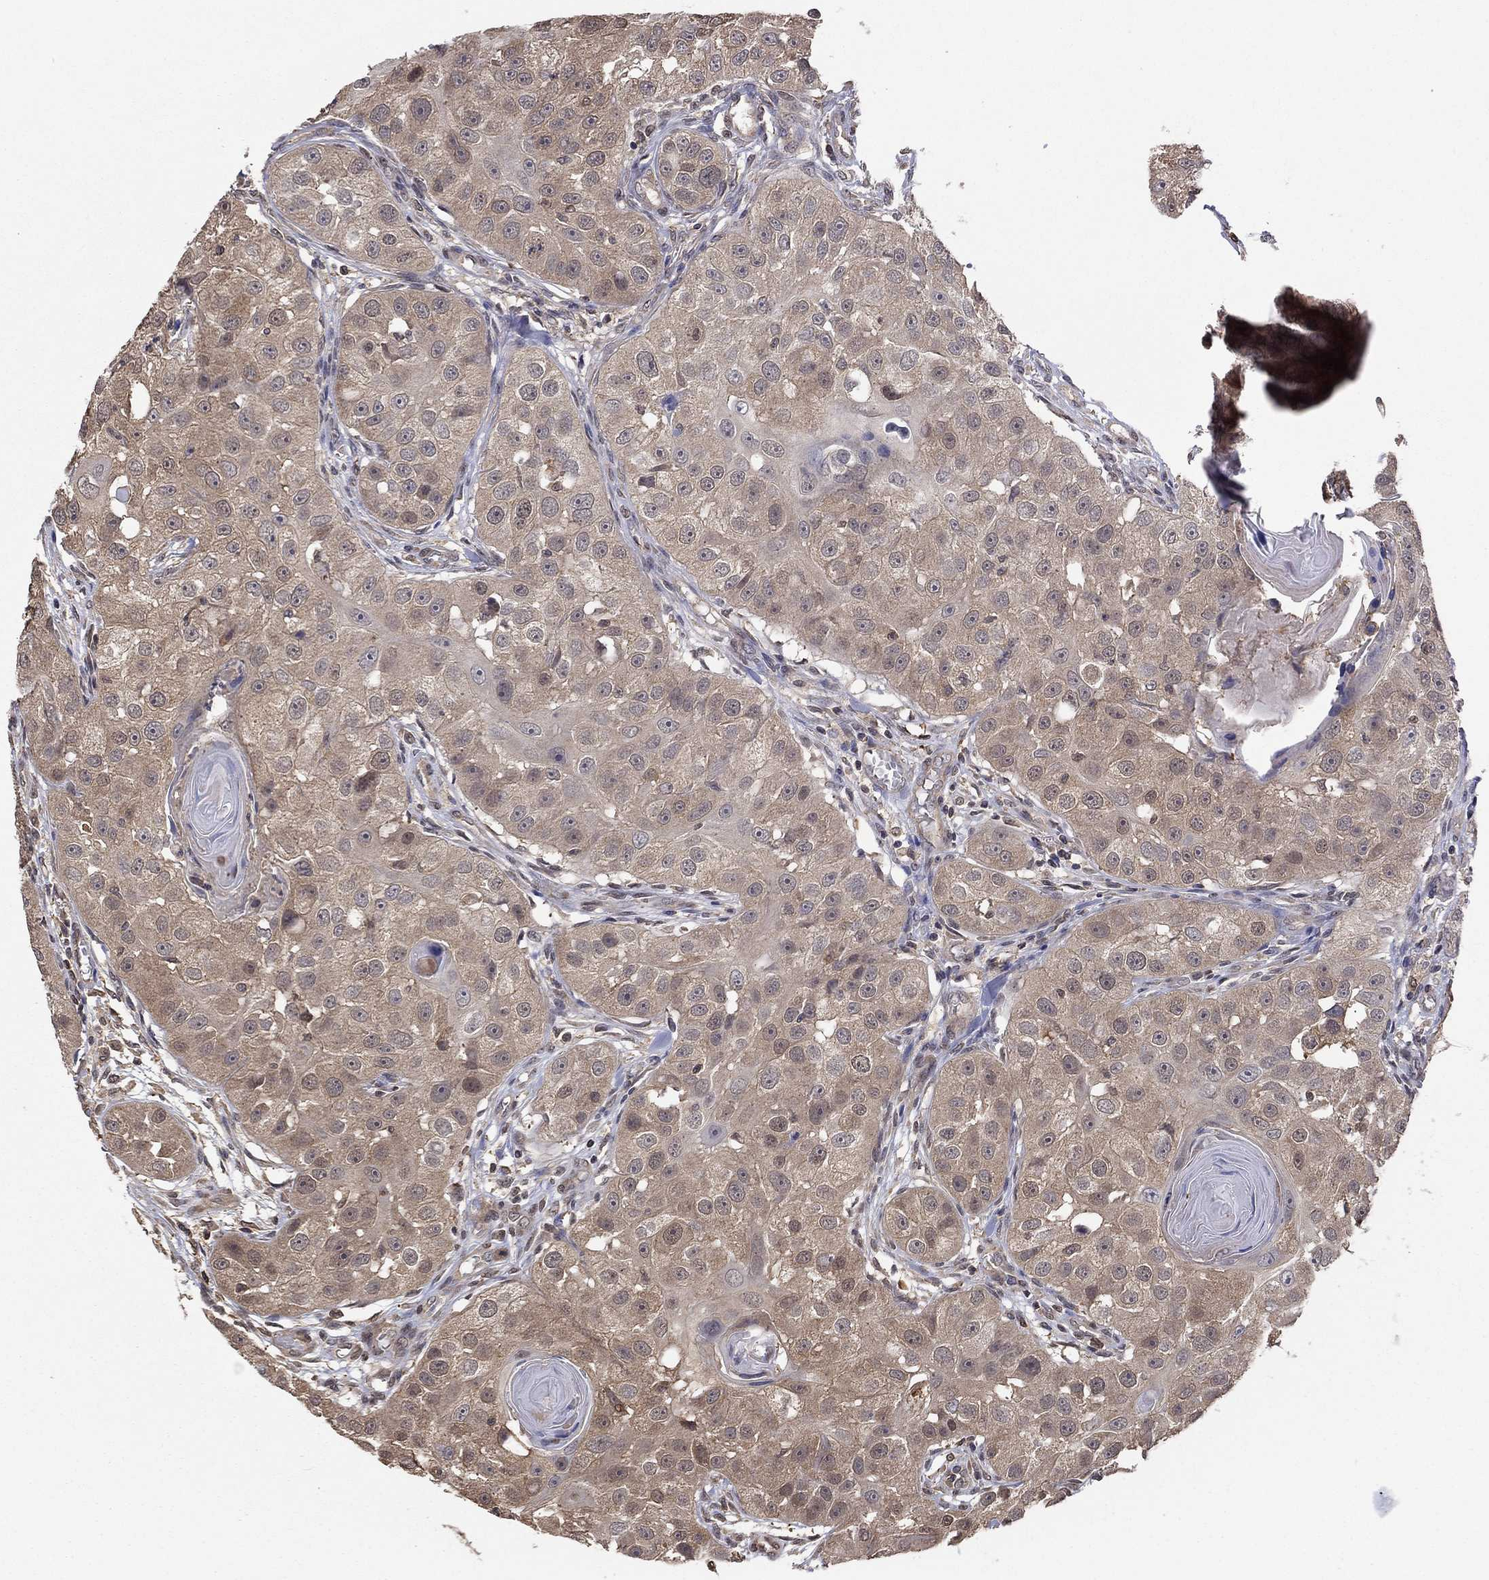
{"staining": {"intensity": "weak", "quantity": "25%-75%", "location": "cytoplasmic/membranous"}, "tissue": "head and neck cancer", "cell_type": "Tumor cells", "image_type": "cancer", "snomed": [{"axis": "morphology", "description": "Normal tissue, NOS"}, {"axis": "morphology", "description": "Squamous cell carcinoma, NOS"}, {"axis": "topography", "description": "Skeletal muscle"}, {"axis": "topography", "description": "Head-Neck"}], "caption": "Immunohistochemical staining of head and neck cancer (squamous cell carcinoma) demonstrates weak cytoplasmic/membranous protein staining in approximately 25%-75% of tumor cells. (Brightfield microscopy of DAB IHC at high magnification).", "gene": "RNF114", "patient": {"sex": "male", "age": 51}}